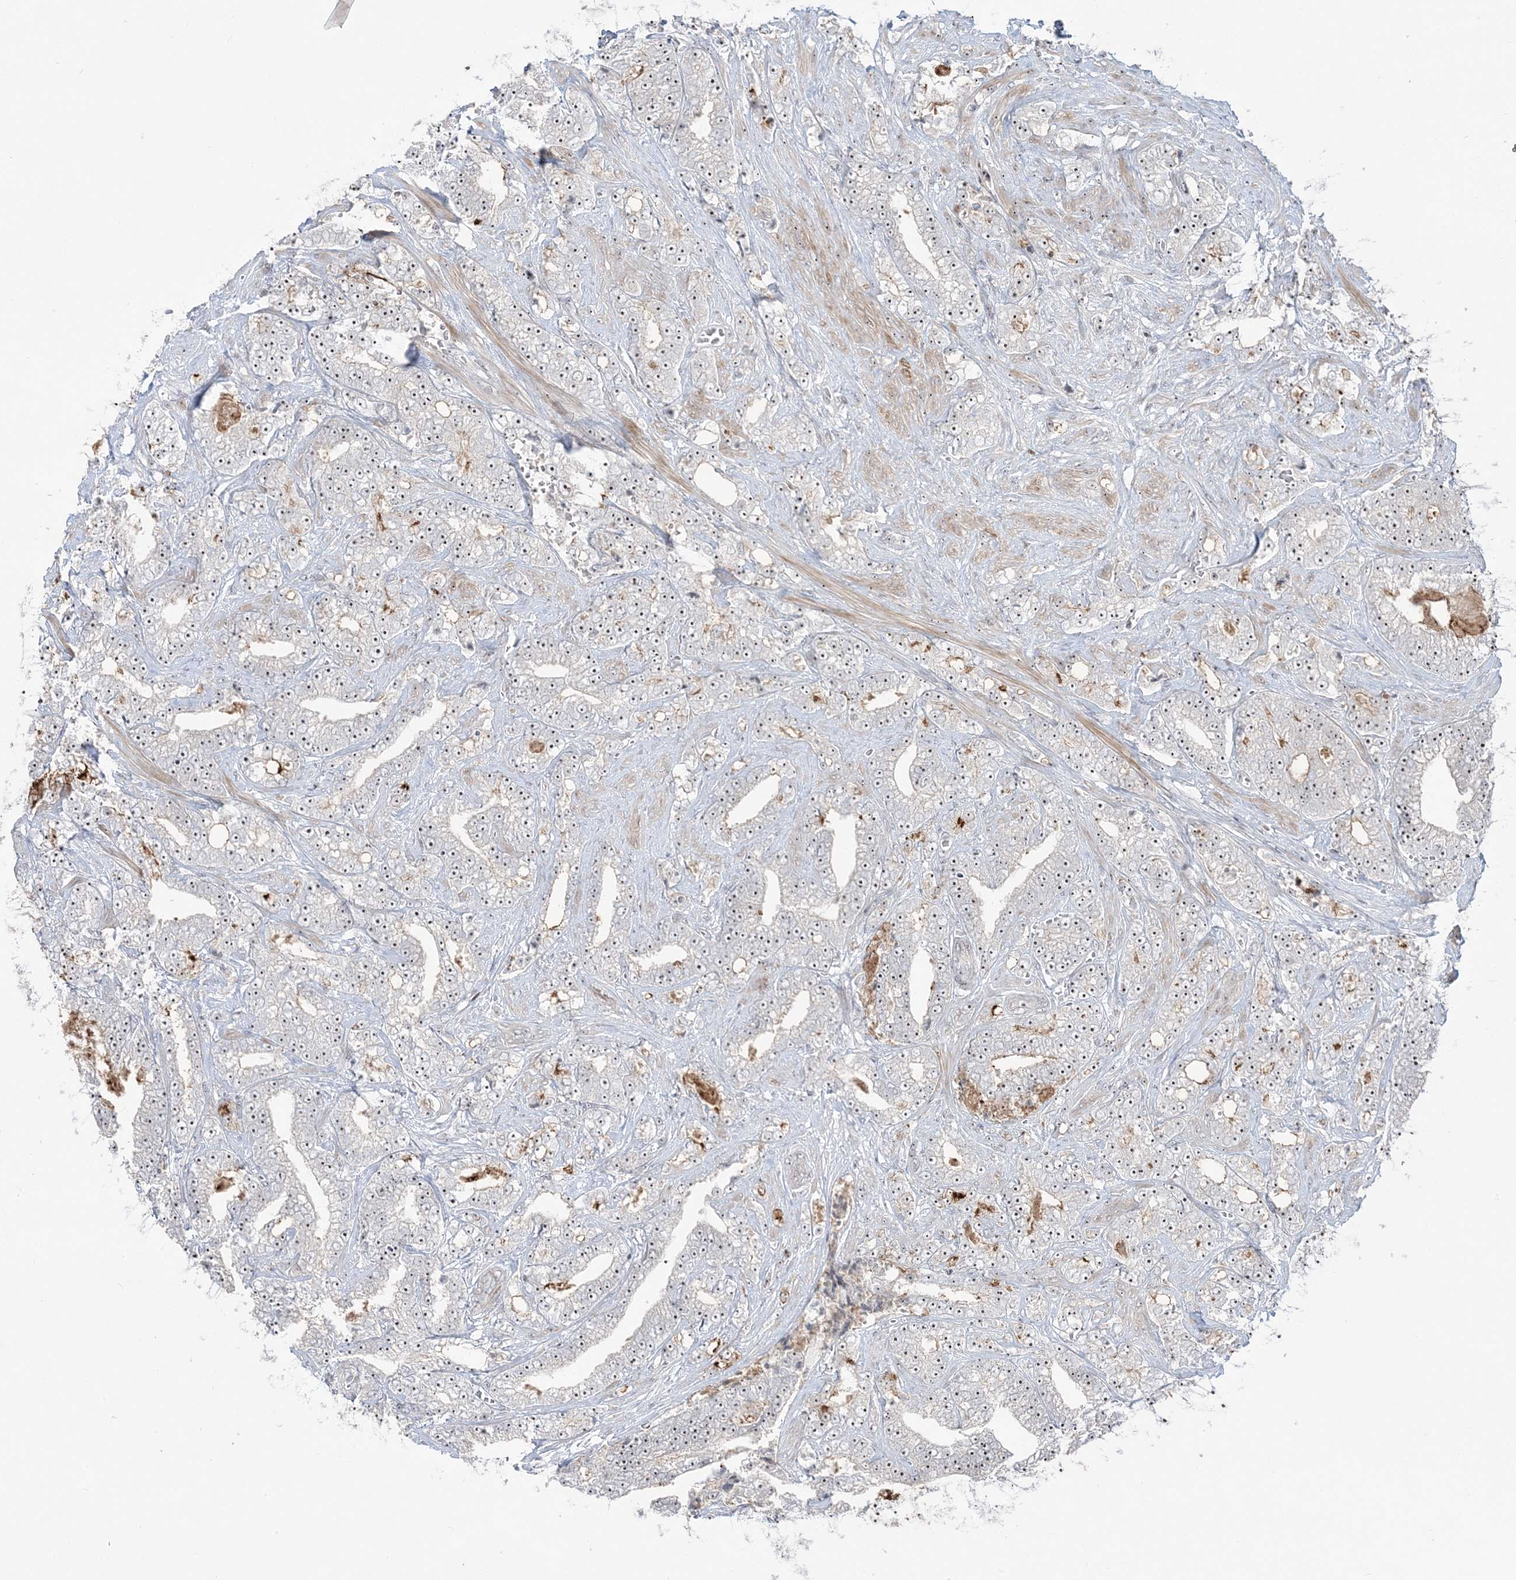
{"staining": {"intensity": "moderate", "quantity": "25%-75%", "location": "nuclear"}, "tissue": "prostate cancer", "cell_type": "Tumor cells", "image_type": "cancer", "snomed": [{"axis": "morphology", "description": "Adenocarcinoma, High grade"}, {"axis": "topography", "description": "Prostate and seminal vesicle, NOS"}], "caption": "High-power microscopy captured an immunohistochemistry (IHC) micrograph of high-grade adenocarcinoma (prostate), revealing moderate nuclear expression in about 25%-75% of tumor cells.", "gene": "SH3BP4", "patient": {"sex": "male", "age": 67}}